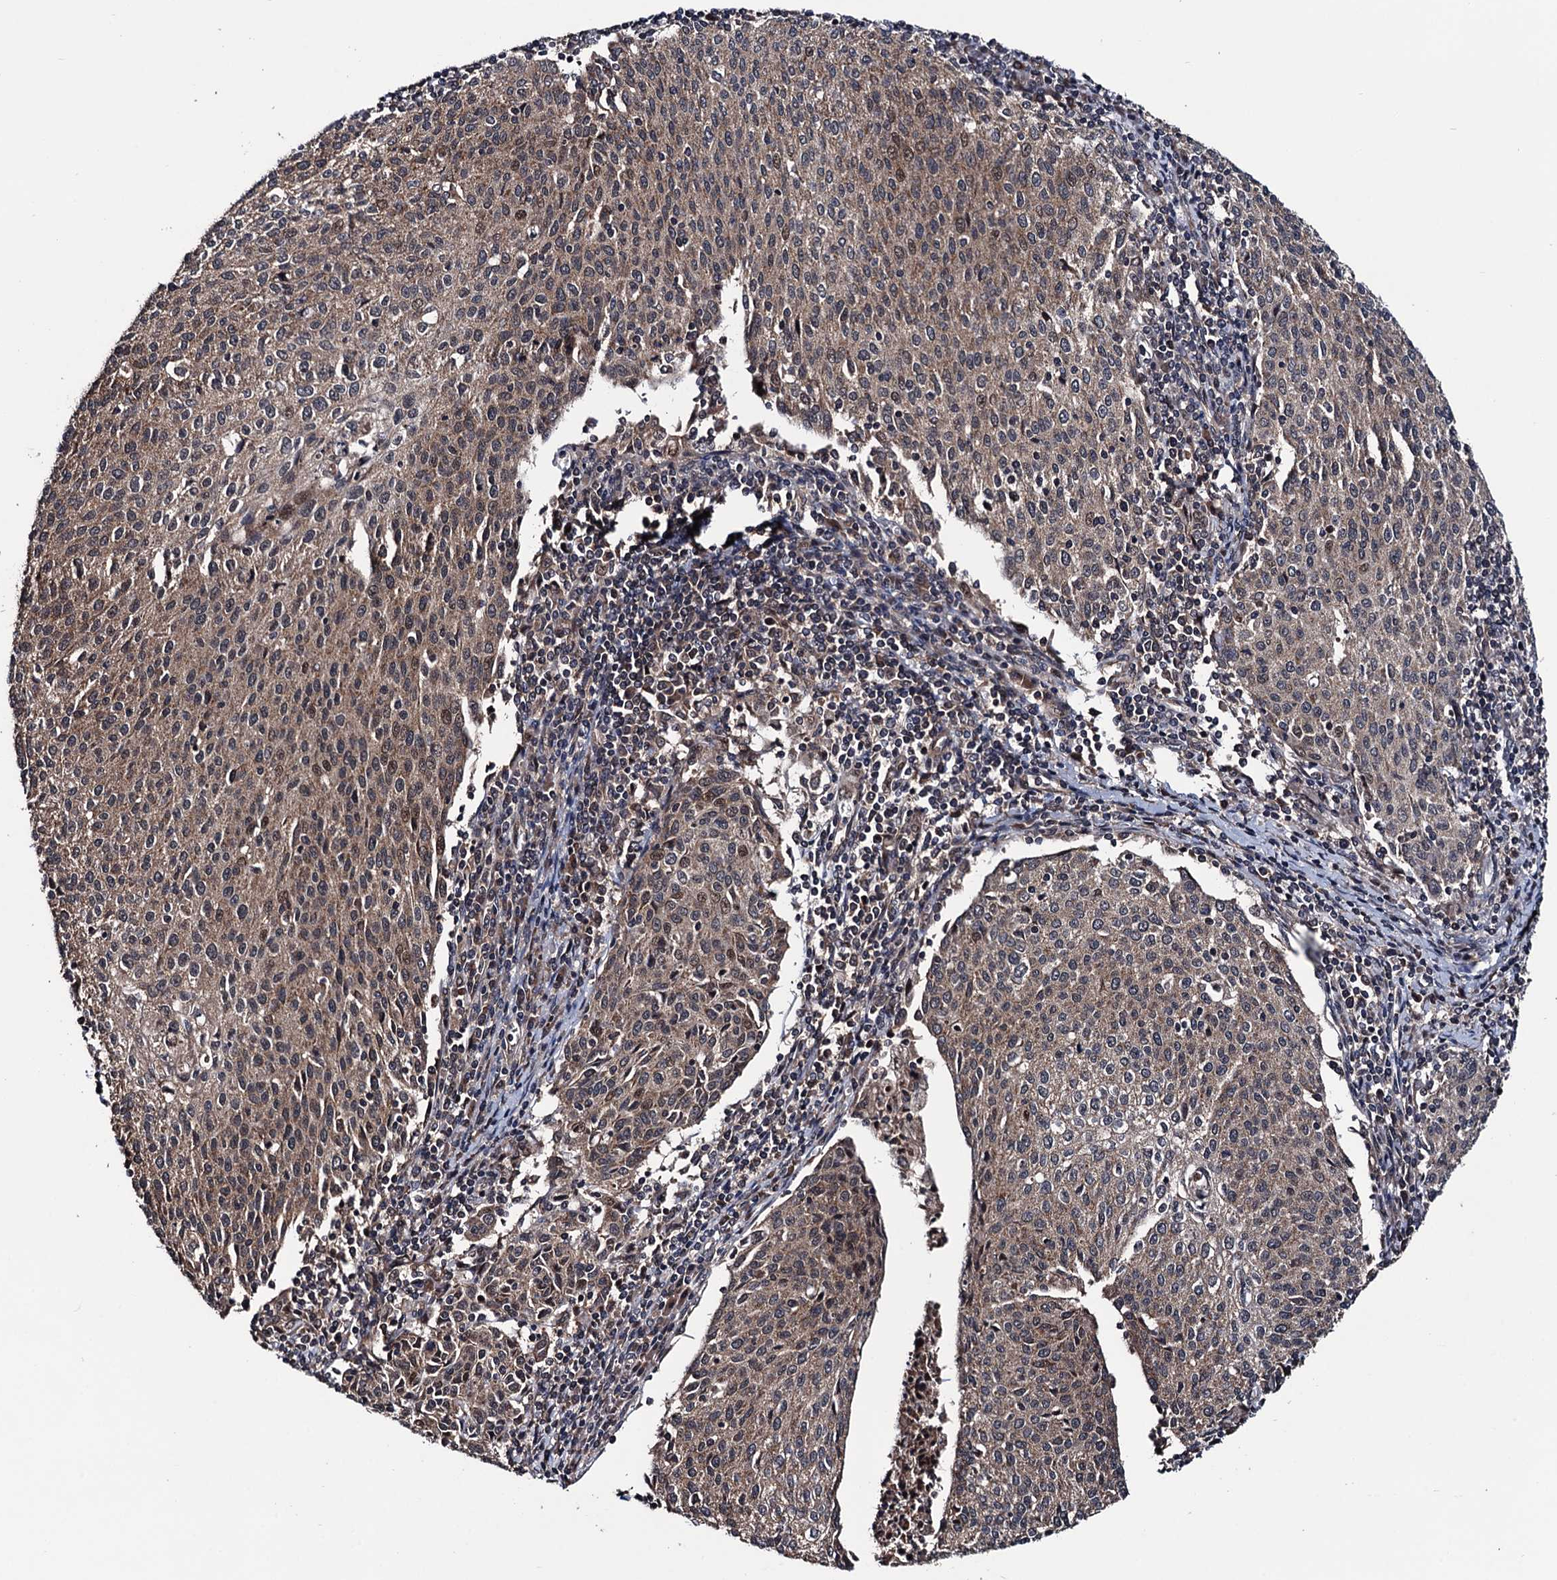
{"staining": {"intensity": "moderate", "quantity": ">75%", "location": "cytoplasmic/membranous"}, "tissue": "cervical cancer", "cell_type": "Tumor cells", "image_type": "cancer", "snomed": [{"axis": "morphology", "description": "Squamous cell carcinoma, NOS"}, {"axis": "topography", "description": "Cervix"}], "caption": "IHC histopathology image of neoplastic tissue: human cervical cancer stained using immunohistochemistry (IHC) displays medium levels of moderate protein expression localized specifically in the cytoplasmic/membranous of tumor cells, appearing as a cytoplasmic/membranous brown color.", "gene": "NAA16", "patient": {"sex": "female", "age": 46}}